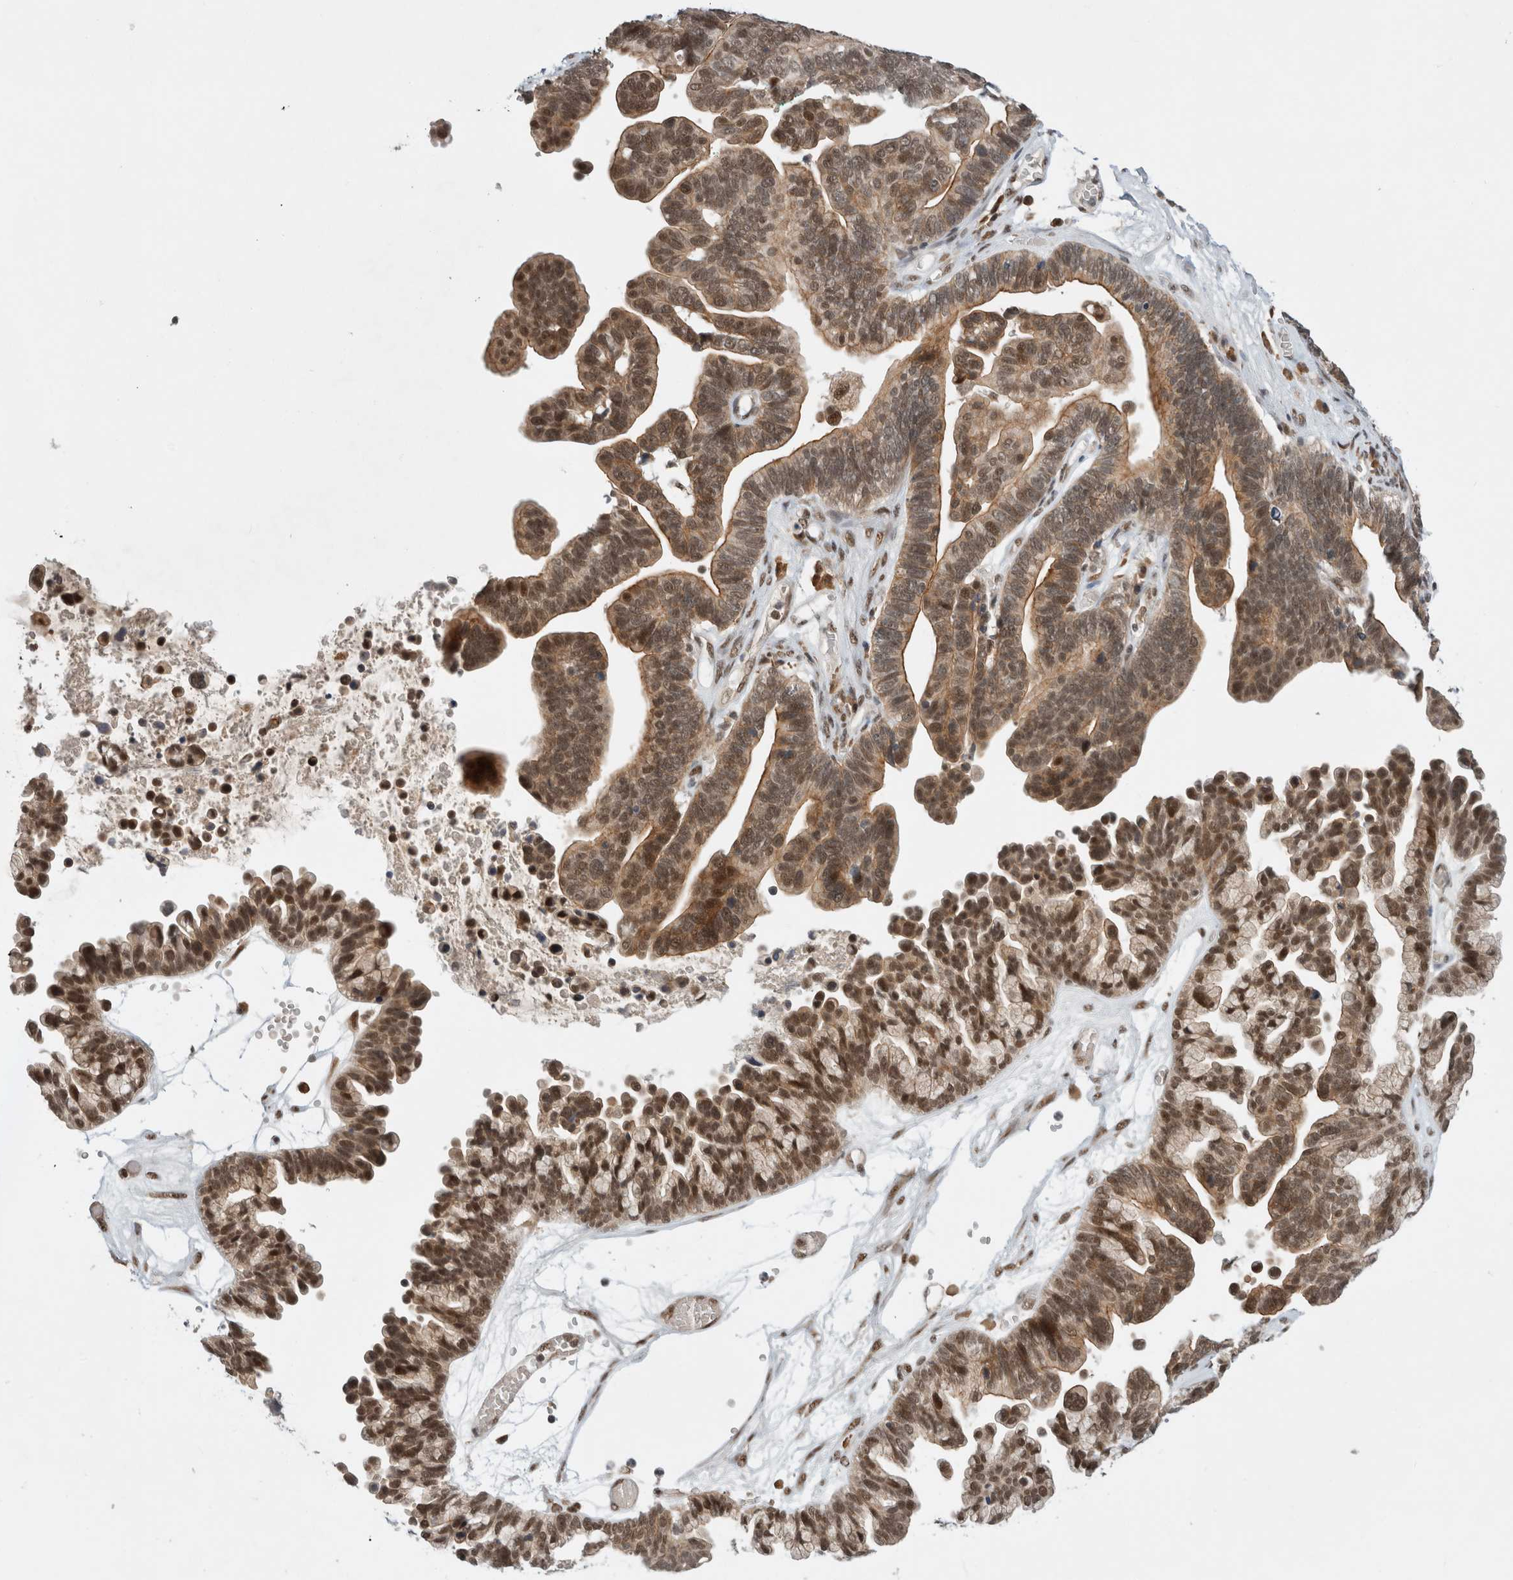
{"staining": {"intensity": "moderate", "quantity": ">75%", "location": "cytoplasmic/membranous,nuclear"}, "tissue": "ovarian cancer", "cell_type": "Tumor cells", "image_type": "cancer", "snomed": [{"axis": "morphology", "description": "Cystadenocarcinoma, serous, NOS"}, {"axis": "topography", "description": "Ovary"}], "caption": "Protein staining of serous cystadenocarcinoma (ovarian) tissue reveals moderate cytoplasmic/membranous and nuclear expression in approximately >75% of tumor cells. (DAB (3,3'-diaminobenzidine) IHC, brown staining for protein, blue staining for nuclei).", "gene": "NCAPG2", "patient": {"sex": "female", "age": 56}}